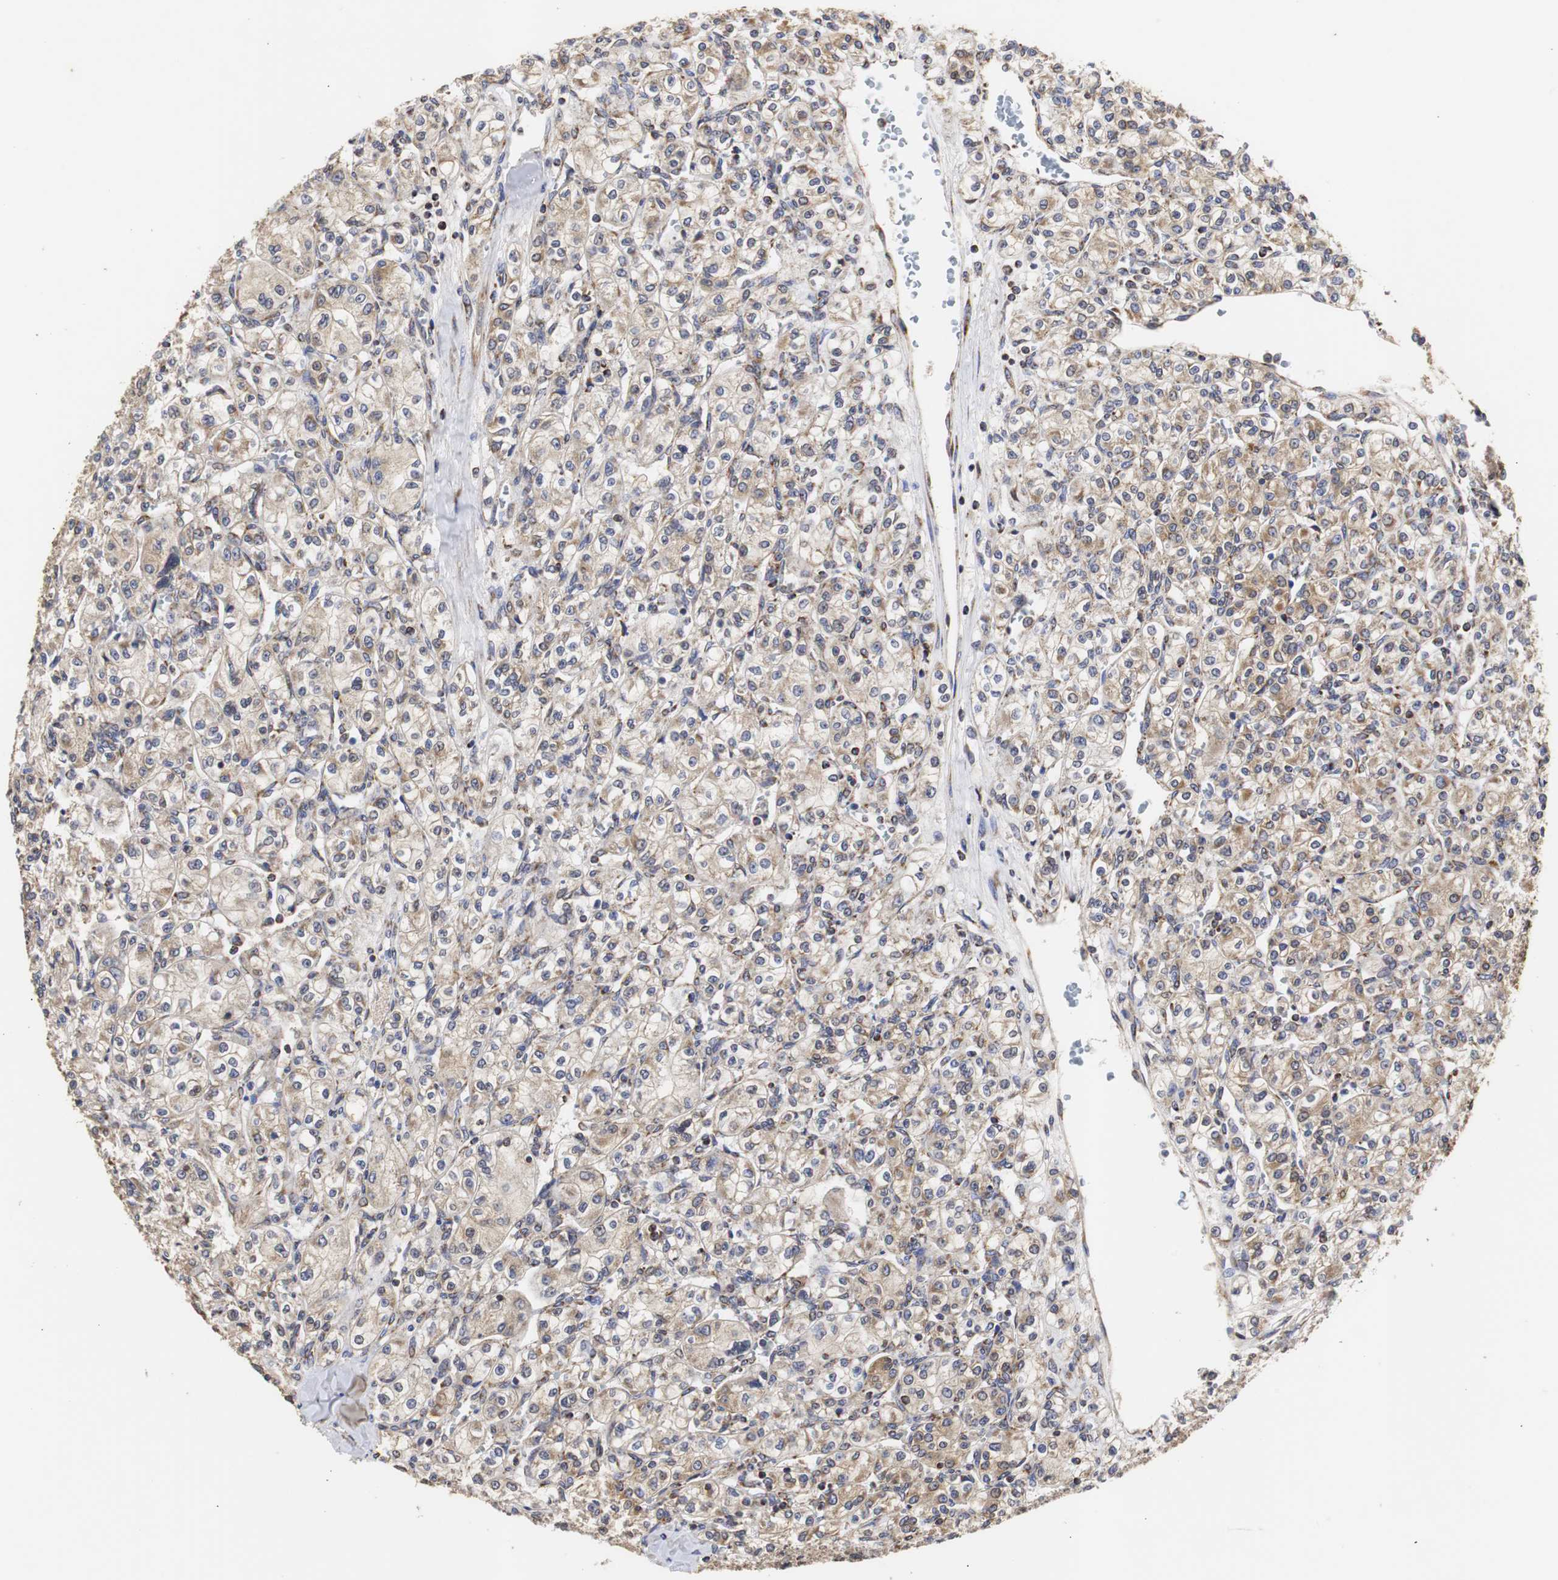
{"staining": {"intensity": "weak", "quantity": ">75%", "location": "cytoplasmic/membranous"}, "tissue": "renal cancer", "cell_type": "Tumor cells", "image_type": "cancer", "snomed": [{"axis": "morphology", "description": "Adenocarcinoma, NOS"}, {"axis": "topography", "description": "Kidney"}], "caption": "Renal cancer stained with immunohistochemistry (IHC) demonstrates weak cytoplasmic/membranous staining in about >75% of tumor cells.", "gene": "HSD17B10", "patient": {"sex": "male", "age": 77}}